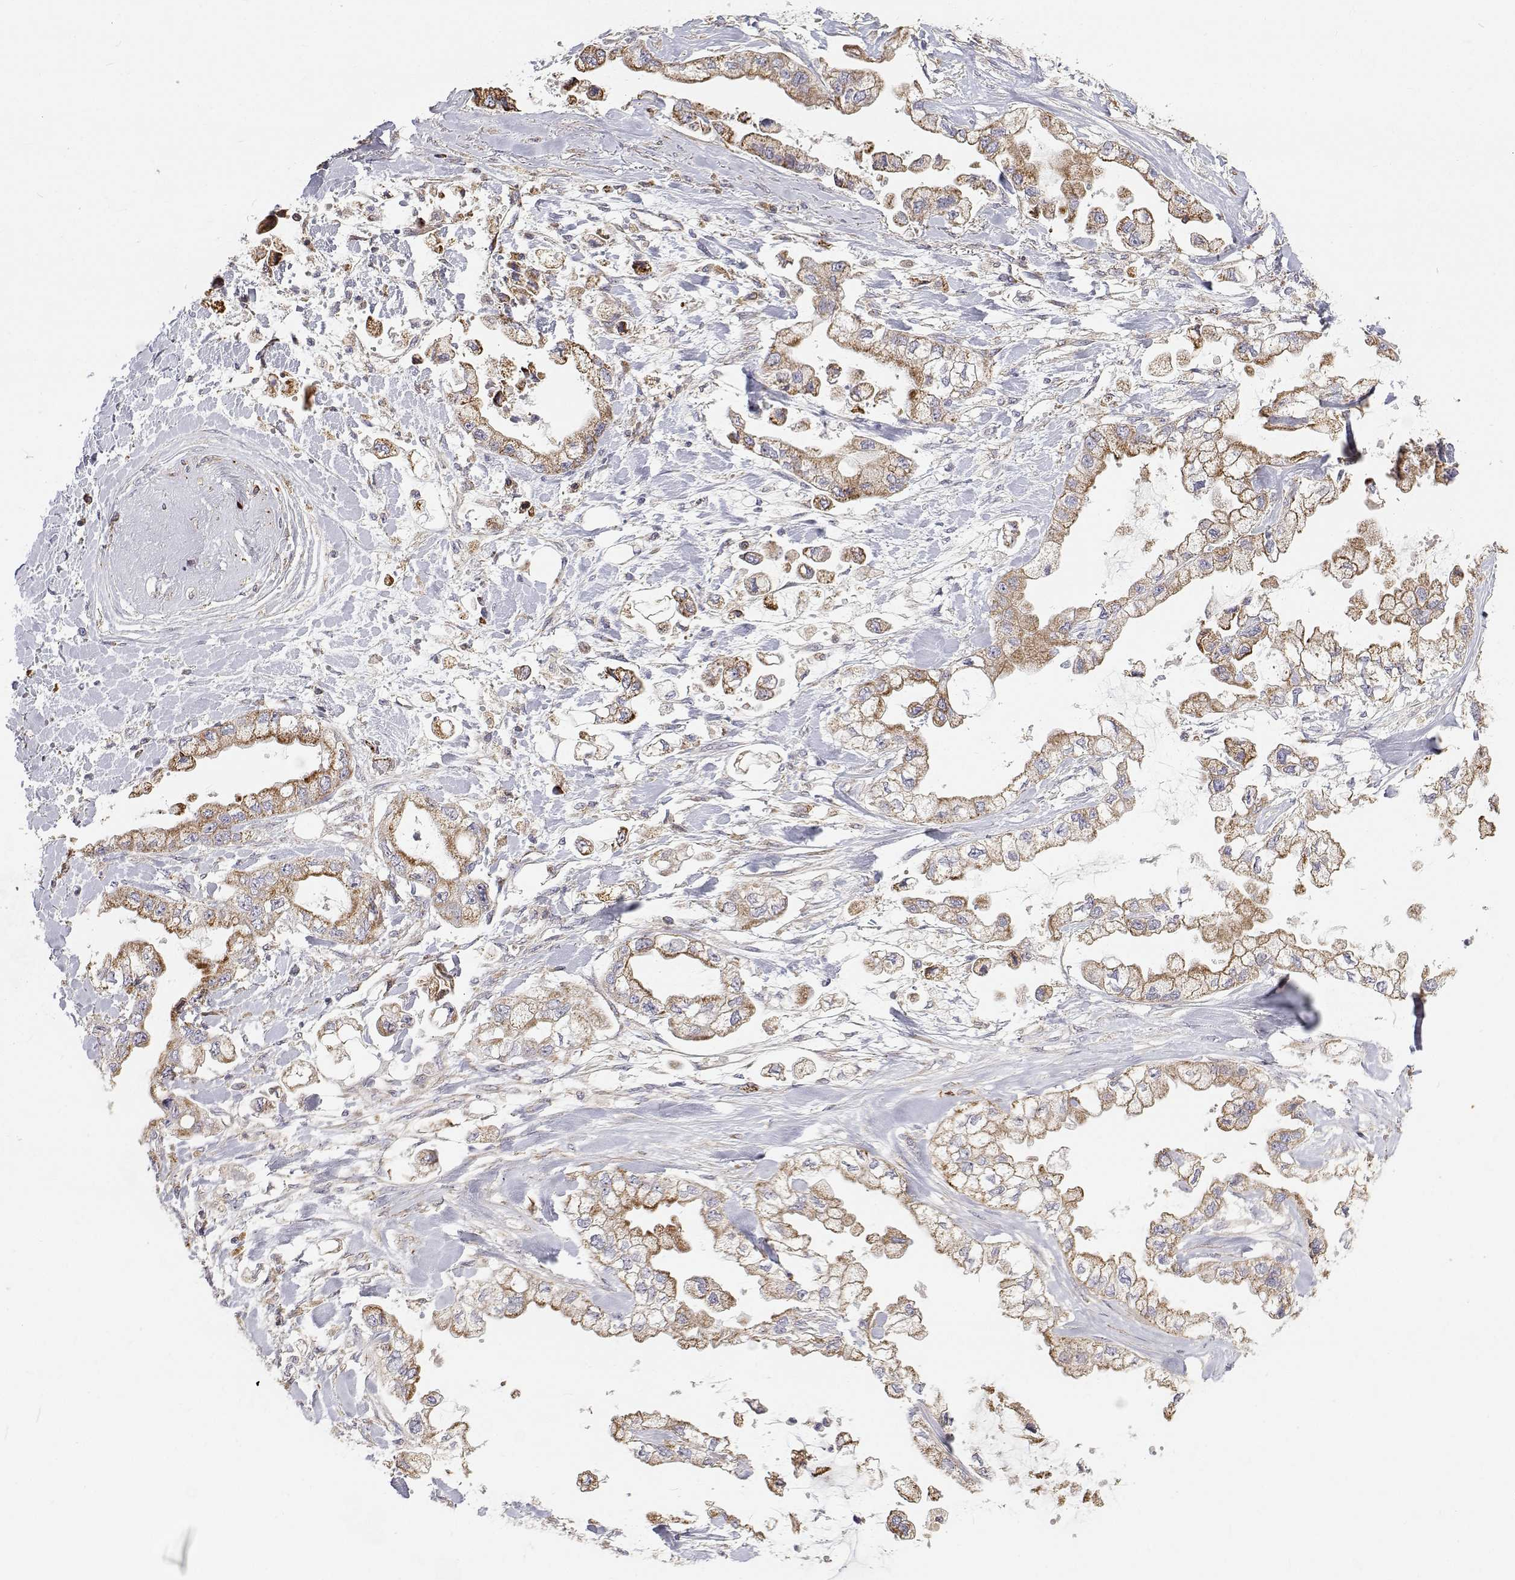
{"staining": {"intensity": "moderate", "quantity": "25%-75%", "location": "cytoplasmic/membranous"}, "tissue": "stomach cancer", "cell_type": "Tumor cells", "image_type": "cancer", "snomed": [{"axis": "morphology", "description": "Adenocarcinoma, NOS"}, {"axis": "topography", "description": "Stomach"}], "caption": "A brown stain highlights moderate cytoplasmic/membranous positivity of a protein in human stomach cancer (adenocarcinoma) tumor cells.", "gene": "SPICE1", "patient": {"sex": "male", "age": 62}}